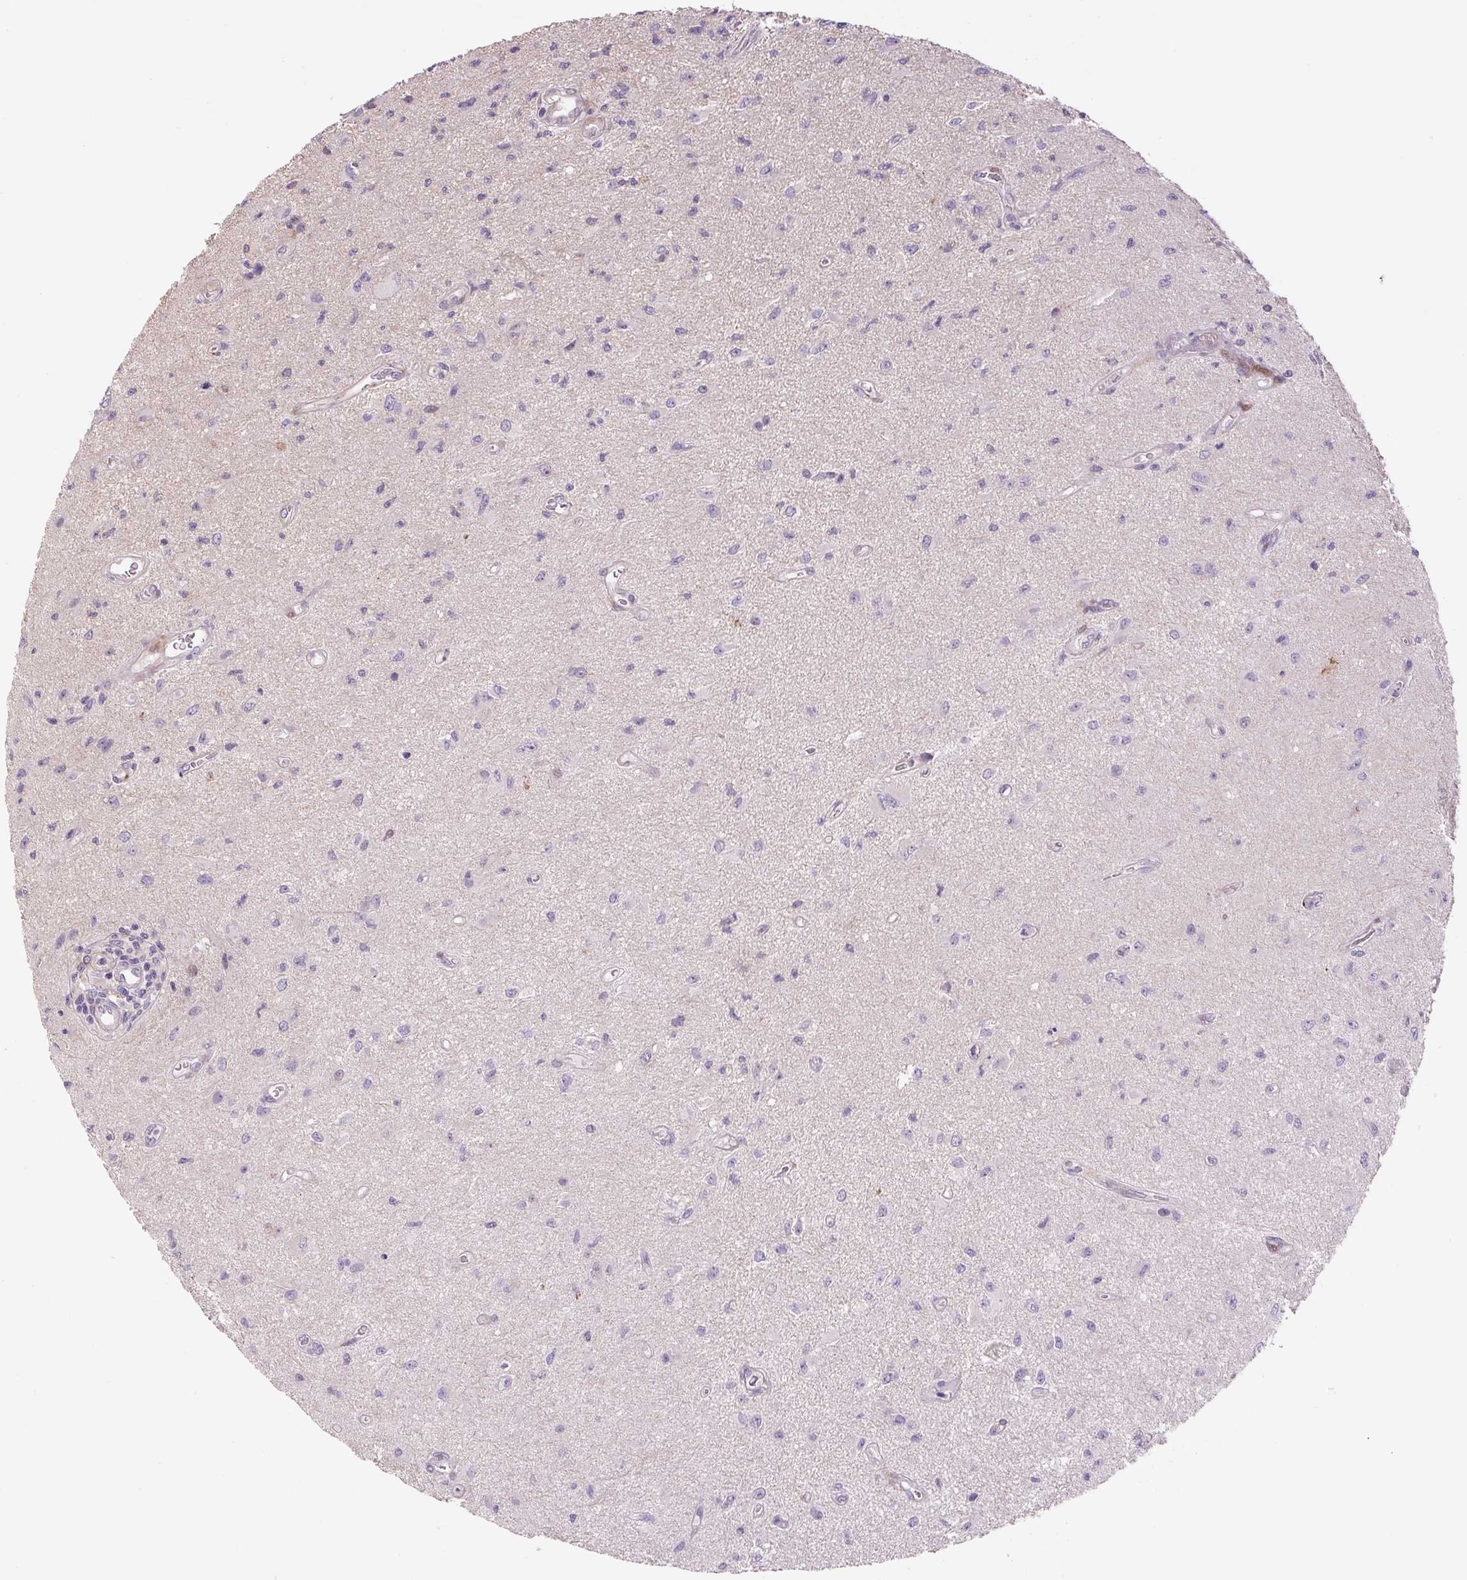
{"staining": {"intensity": "negative", "quantity": "none", "location": "none"}, "tissue": "glioma", "cell_type": "Tumor cells", "image_type": "cancer", "snomed": [{"axis": "morphology", "description": "Glioma, malignant, High grade"}, {"axis": "topography", "description": "Brain"}], "caption": "A high-resolution photomicrograph shows IHC staining of glioma, which demonstrates no significant expression in tumor cells. (Immunohistochemistry, brightfield microscopy, high magnification).", "gene": "DISP3", "patient": {"sex": "male", "age": 67}}